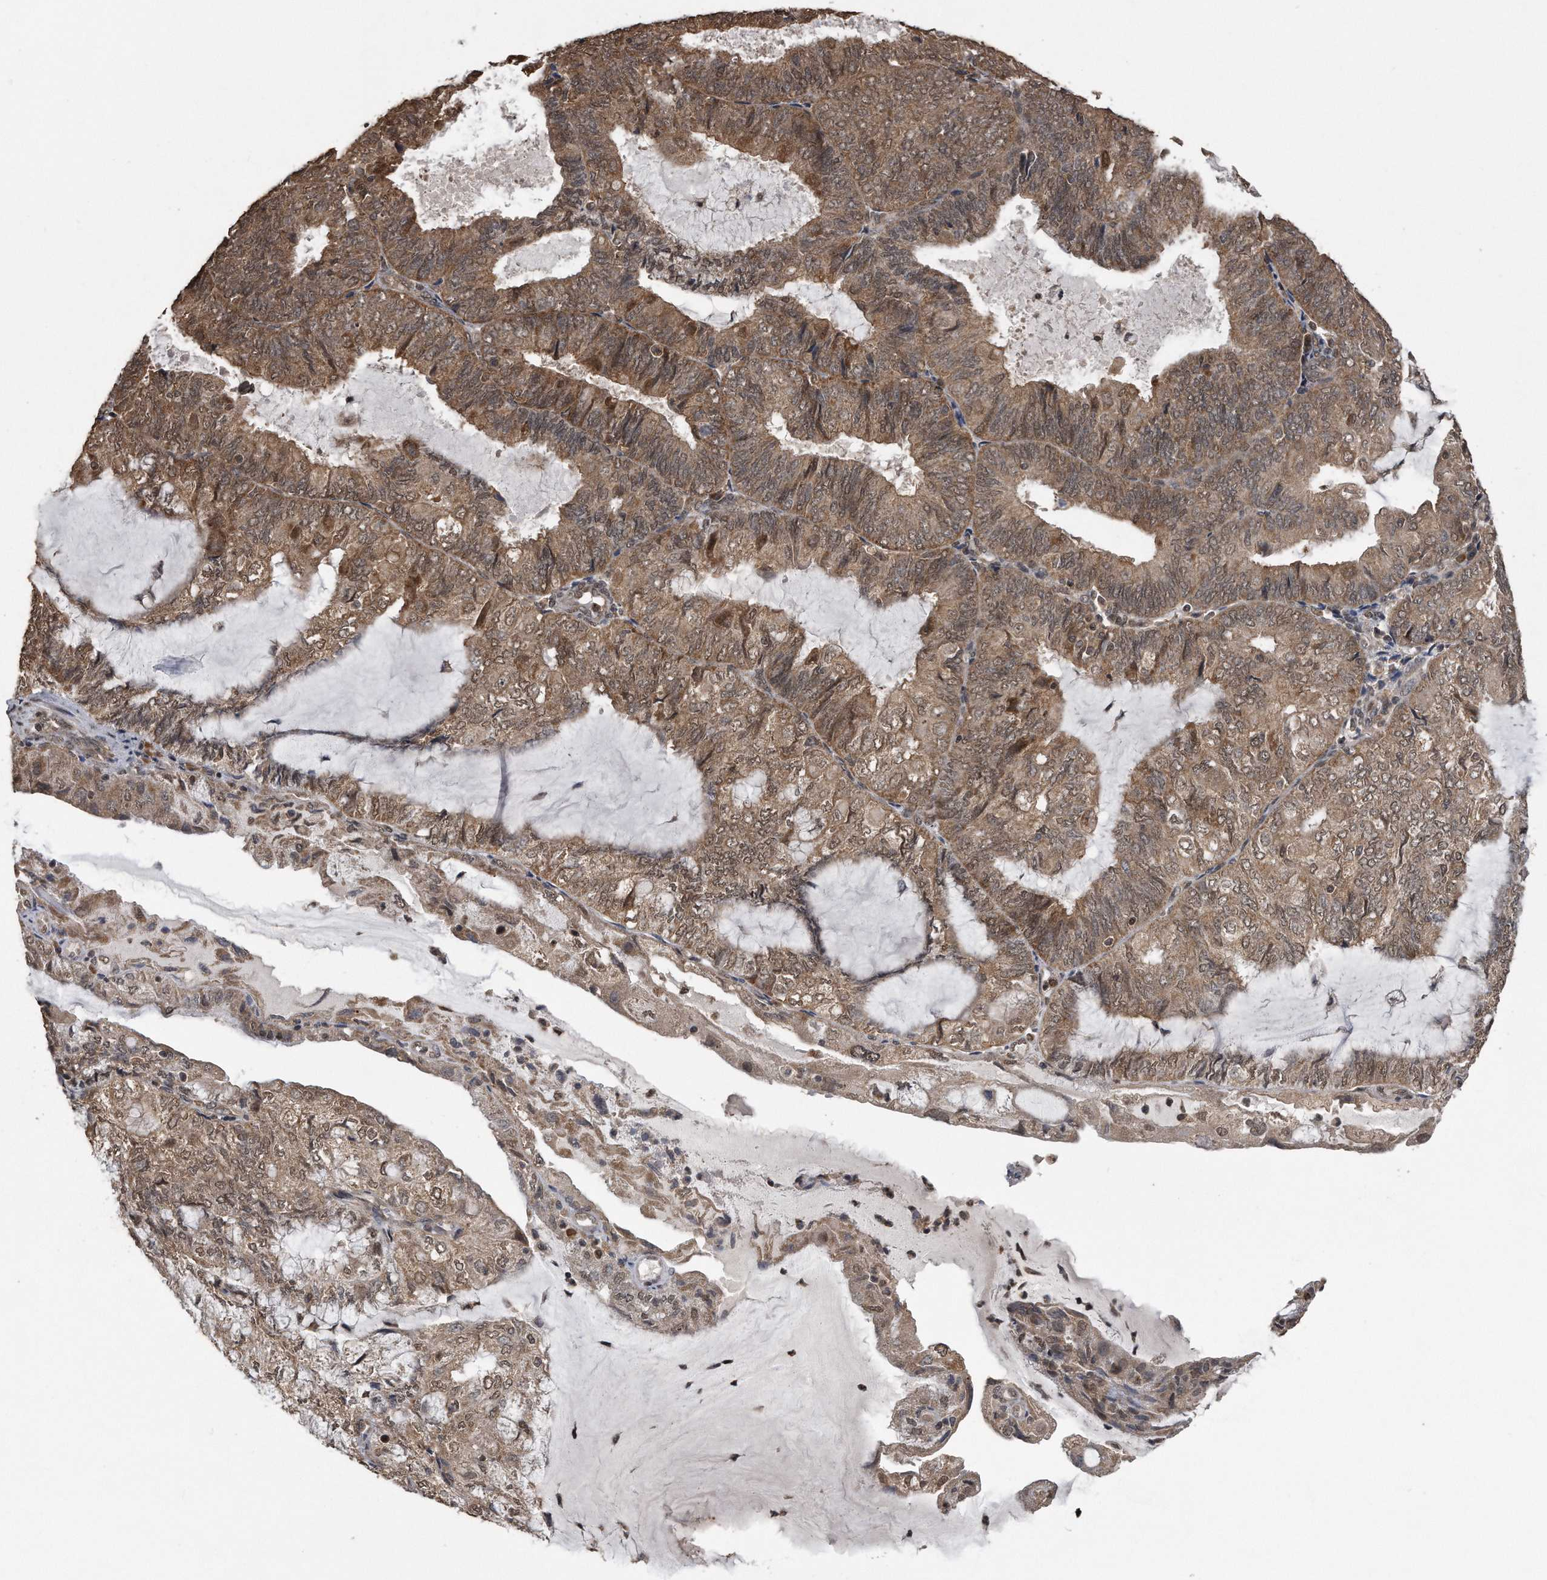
{"staining": {"intensity": "moderate", "quantity": ">75%", "location": "cytoplasmic/membranous,nuclear"}, "tissue": "endometrial cancer", "cell_type": "Tumor cells", "image_type": "cancer", "snomed": [{"axis": "morphology", "description": "Adenocarcinoma, NOS"}, {"axis": "topography", "description": "Endometrium"}], "caption": "Protein staining of adenocarcinoma (endometrial) tissue reveals moderate cytoplasmic/membranous and nuclear staining in approximately >75% of tumor cells.", "gene": "CRYZL1", "patient": {"sex": "female", "age": 81}}